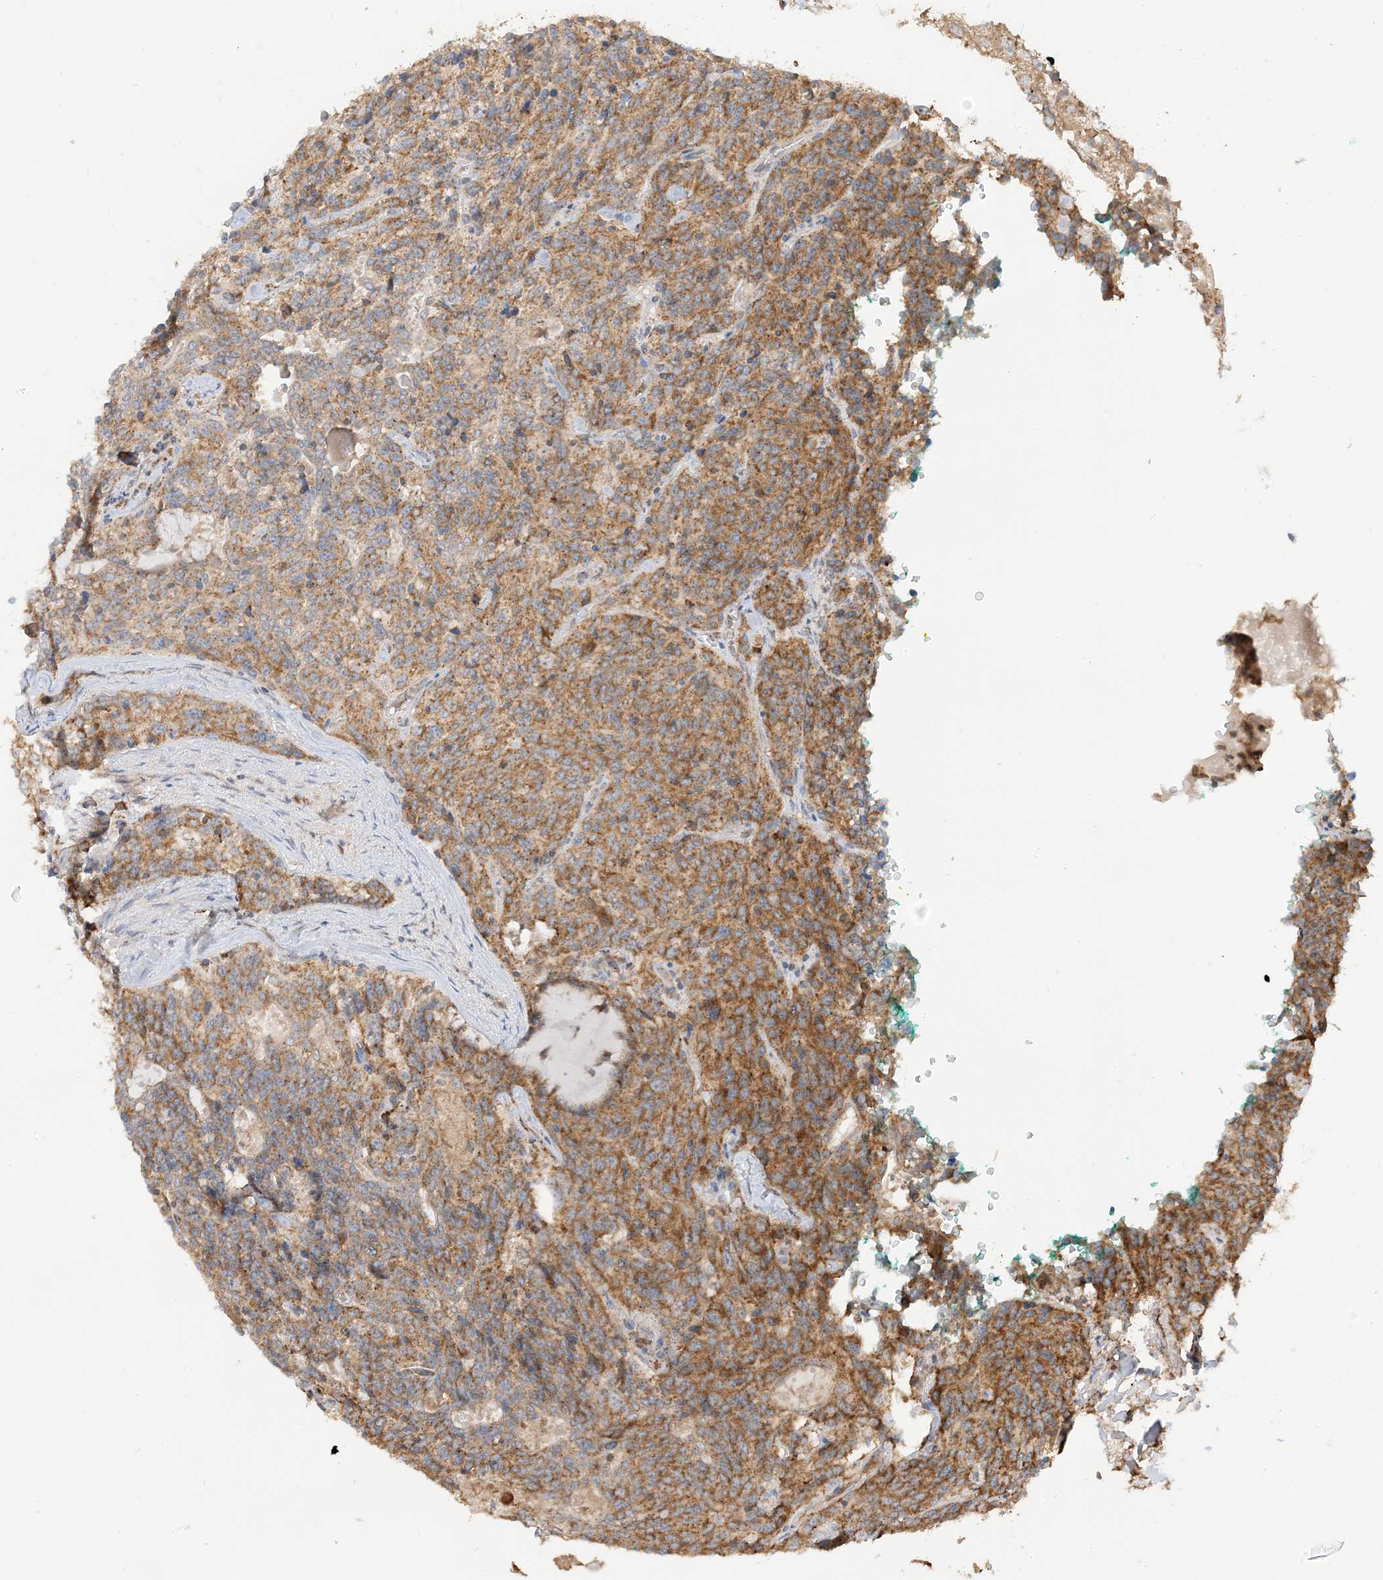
{"staining": {"intensity": "strong", "quantity": ">75%", "location": "cytoplasmic/membranous"}, "tissue": "carcinoid", "cell_type": "Tumor cells", "image_type": "cancer", "snomed": [{"axis": "morphology", "description": "Carcinoid, malignant, NOS"}, {"axis": "topography", "description": "Lung"}], "caption": "Protein staining demonstrates strong cytoplasmic/membranous staining in about >75% of tumor cells in carcinoid. The staining was performed using DAB to visualize the protein expression in brown, while the nuclei were stained in blue with hematoxylin (Magnification: 20x).", "gene": "N4BP3", "patient": {"sex": "female", "age": 46}}